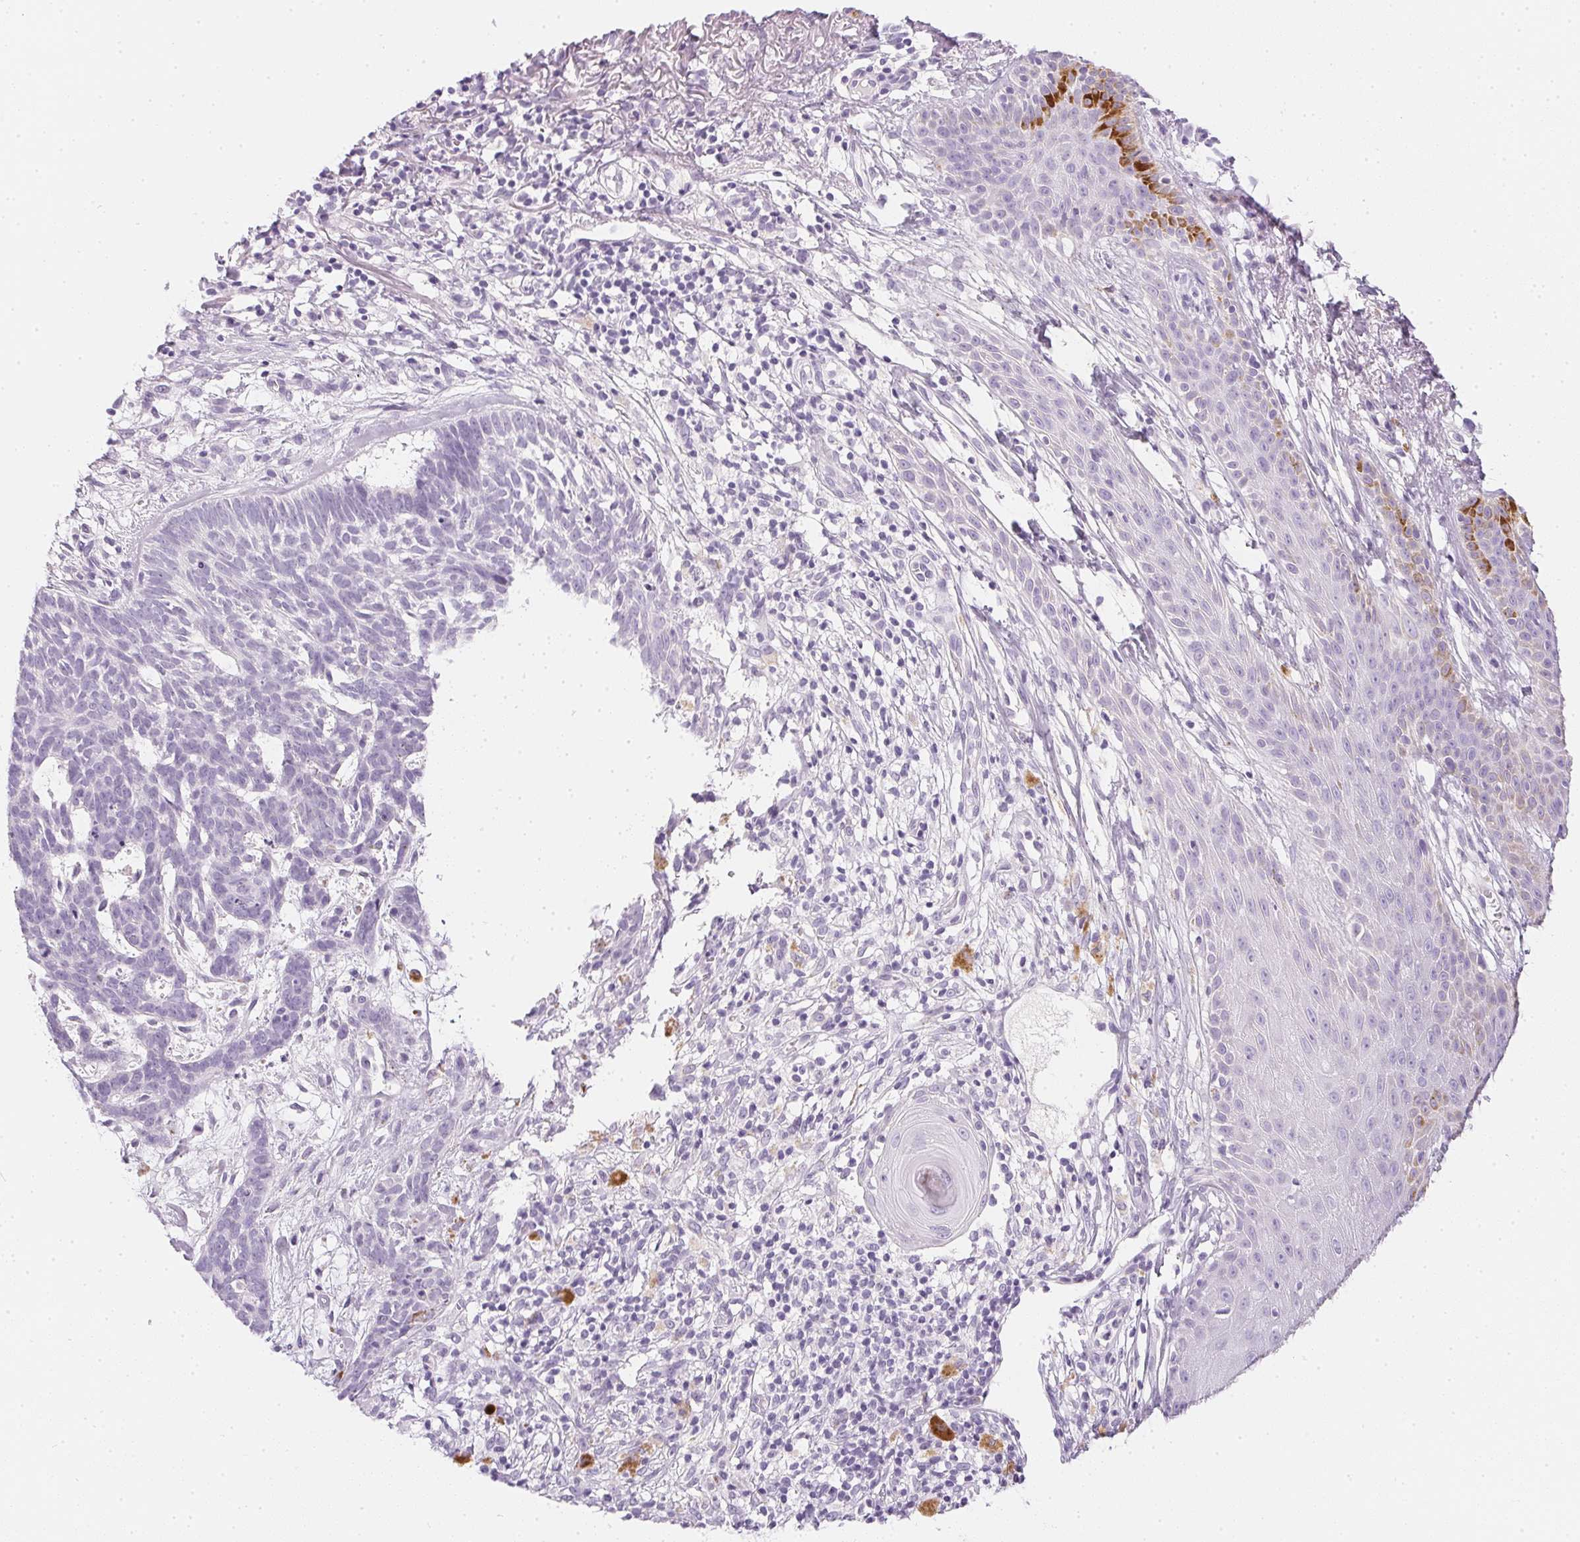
{"staining": {"intensity": "negative", "quantity": "none", "location": "none"}, "tissue": "skin cancer", "cell_type": "Tumor cells", "image_type": "cancer", "snomed": [{"axis": "morphology", "description": "Basal cell carcinoma"}, {"axis": "topography", "description": "Skin"}], "caption": "The IHC image has no significant expression in tumor cells of skin cancer tissue.", "gene": "PPY", "patient": {"sex": "female", "age": 78}}